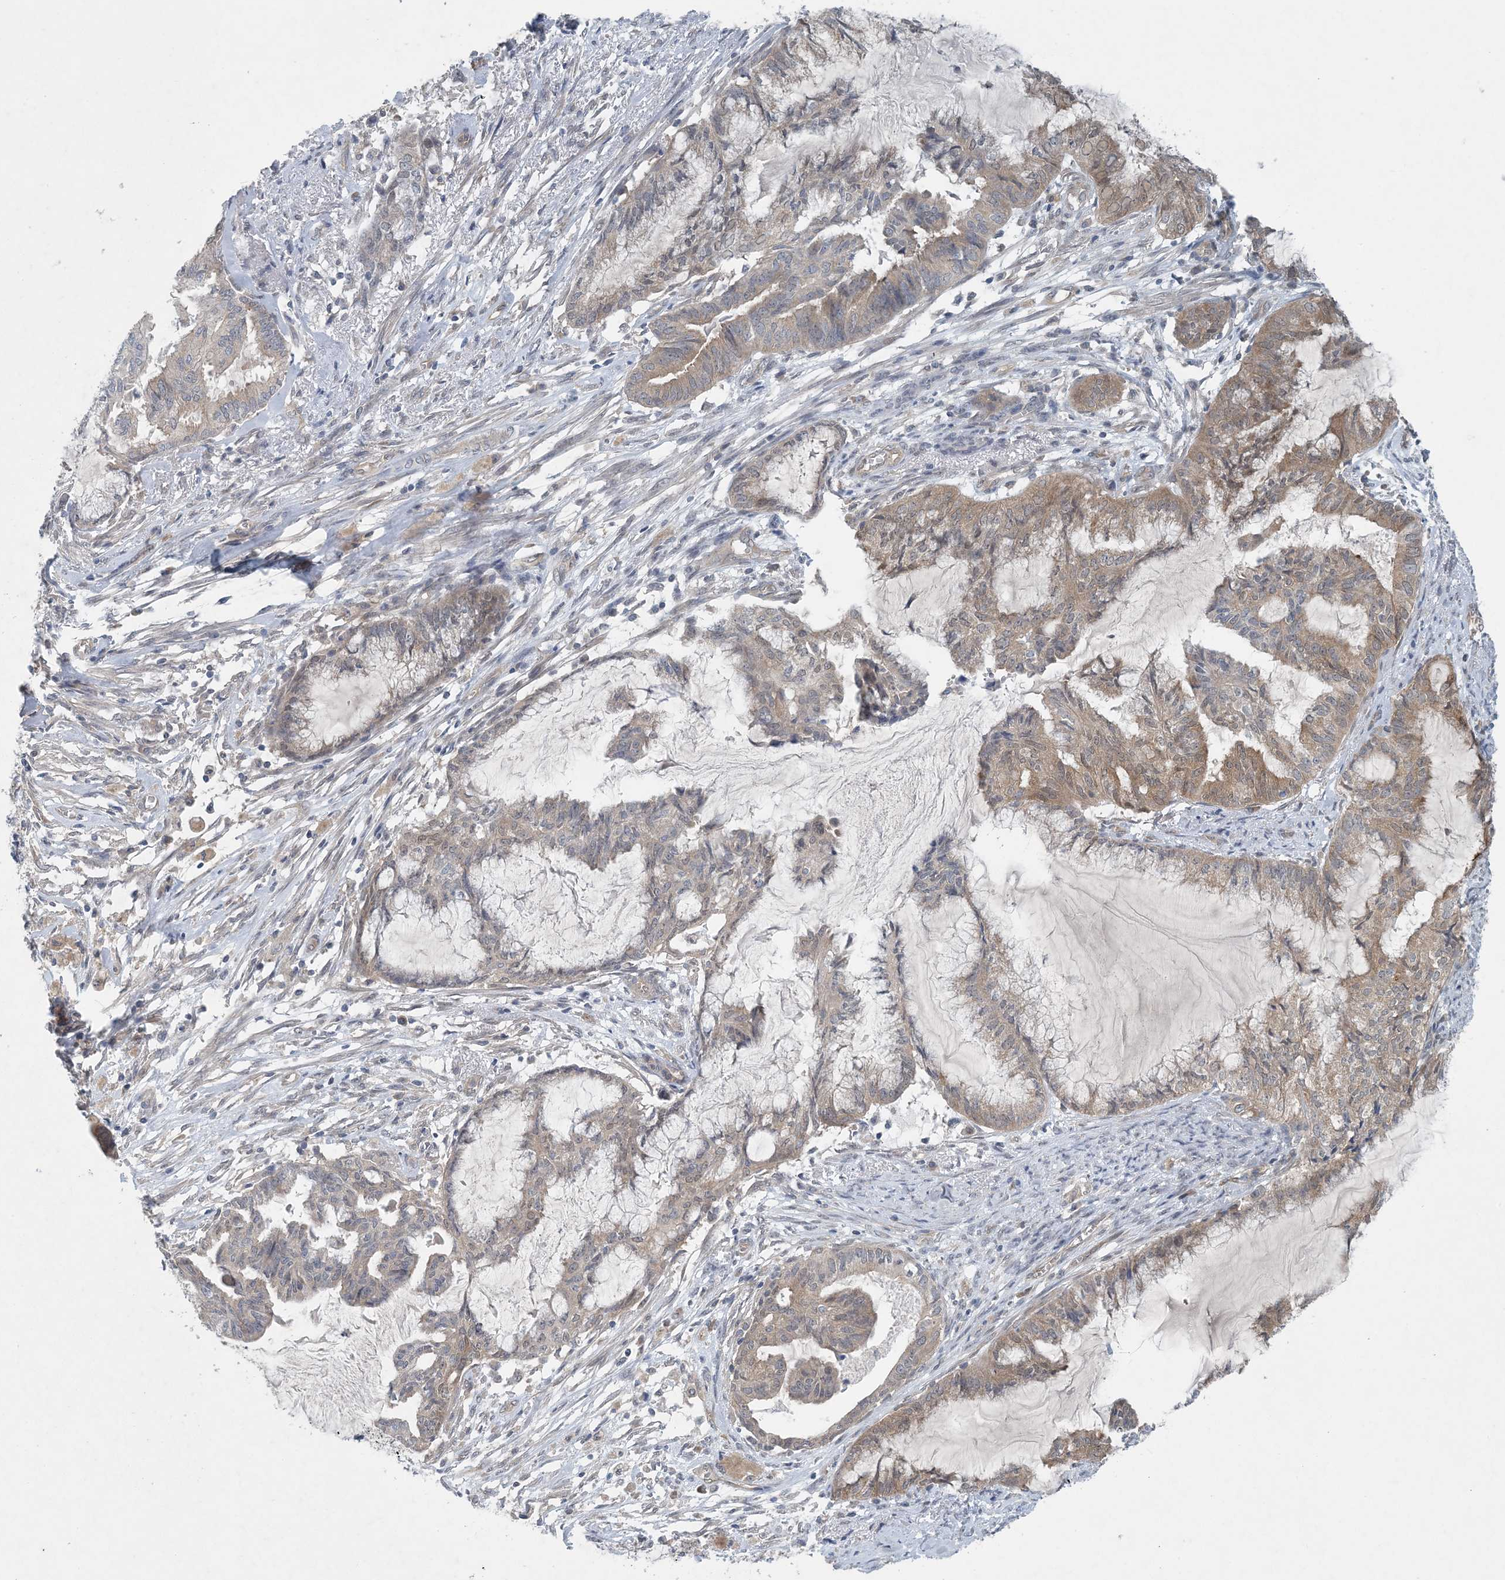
{"staining": {"intensity": "weak", "quantity": "25%-75%", "location": "cytoplasmic/membranous"}, "tissue": "endometrial cancer", "cell_type": "Tumor cells", "image_type": "cancer", "snomed": [{"axis": "morphology", "description": "Adenocarcinoma, NOS"}, {"axis": "topography", "description": "Endometrium"}], "caption": "Adenocarcinoma (endometrial) tissue shows weak cytoplasmic/membranous staining in approximately 25%-75% of tumor cells", "gene": "HIKESHI", "patient": {"sex": "female", "age": 86}}